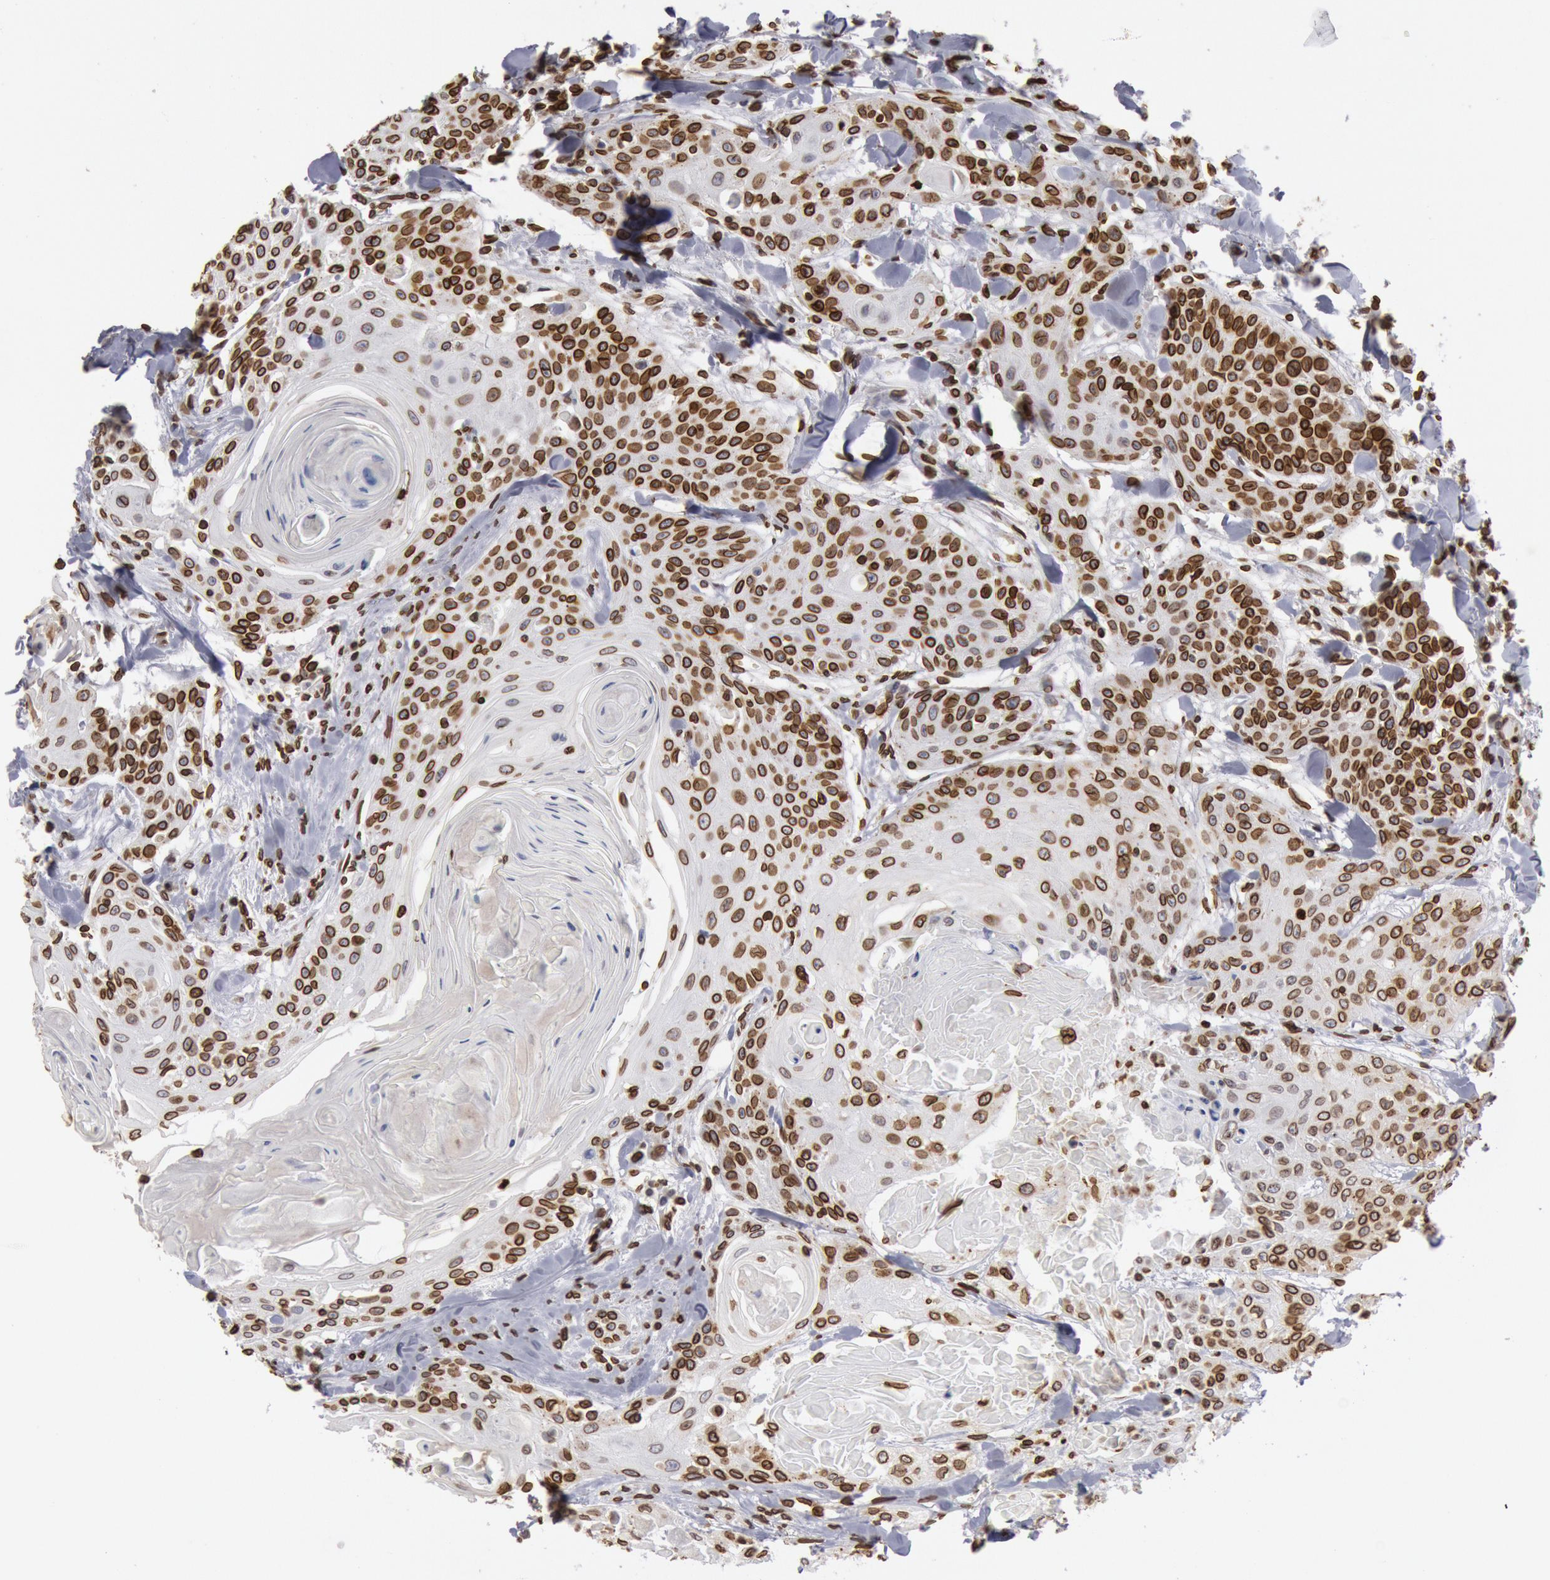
{"staining": {"intensity": "strong", "quantity": ">75%", "location": "cytoplasmic/membranous,nuclear"}, "tissue": "head and neck cancer", "cell_type": "Tumor cells", "image_type": "cancer", "snomed": [{"axis": "morphology", "description": "Squamous cell carcinoma, NOS"}, {"axis": "morphology", "description": "Squamous cell carcinoma, metastatic, NOS"}, {"axis": "topography", "description": "Lymph node"}, {"axis": "topography", "description": "Salivary gland"}, {"axis": "topography", "description": "Head-Neck"}], "caption": "Human squamous cell carcinoma (head and neck) stained with a protein marker exhibits strong staining in tumor cells.", "gene": "SUN2", "patient": {"sex": "female", "age": 74}}